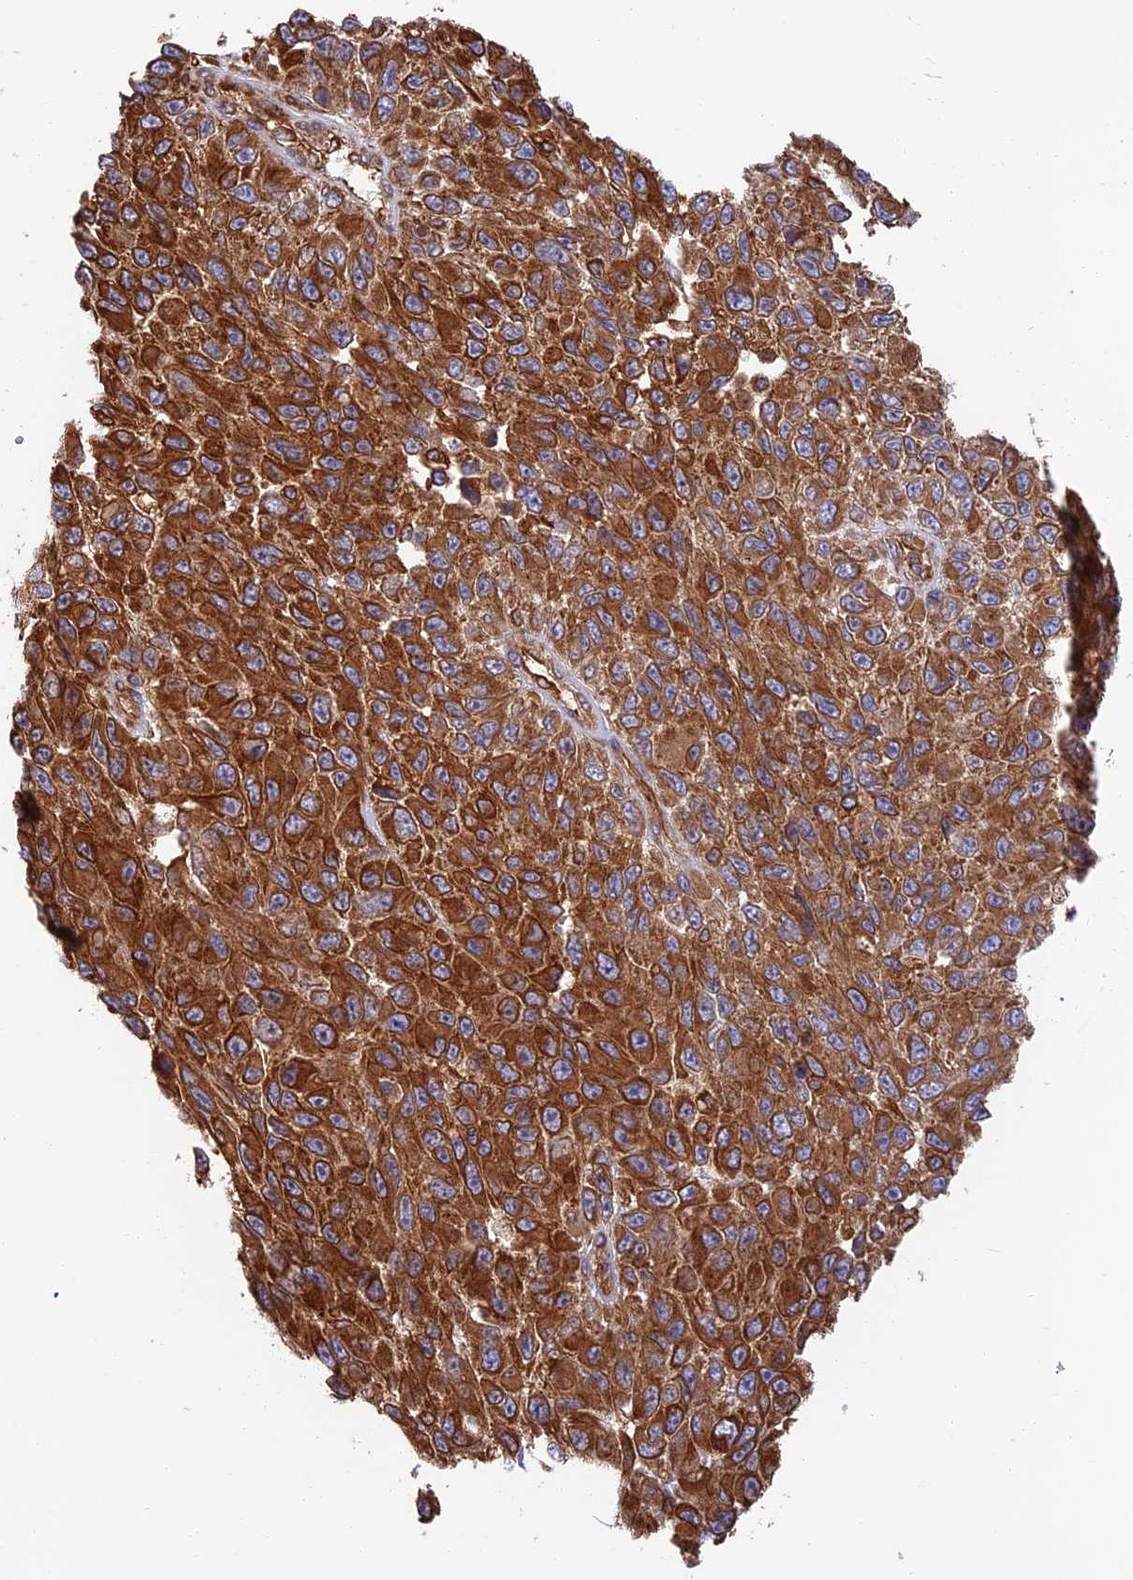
{"staining": {"intensity": "strong", "quantity": ">75%", "location": "cytoplasmic/membranous"}, "tissue": "melanoma", "cell_type": "Tumor cells", "image_type": "cancer", "snomed": [{"axis": "morphology", "description": "Normal tissue, NOS"}, {"axis": "morphology", "description": "Malignant melanoma, NOS"}, {"axis": "topography", "description": "Skin"}], "caption": "IHC (DAB) staining of human malignant melanoma reveals strong cytoplasmic/membranous protein expression in approximately >75% of tumor cells.", "gene": "WDR1", "patient": {"sex": "female", "age": 96}}